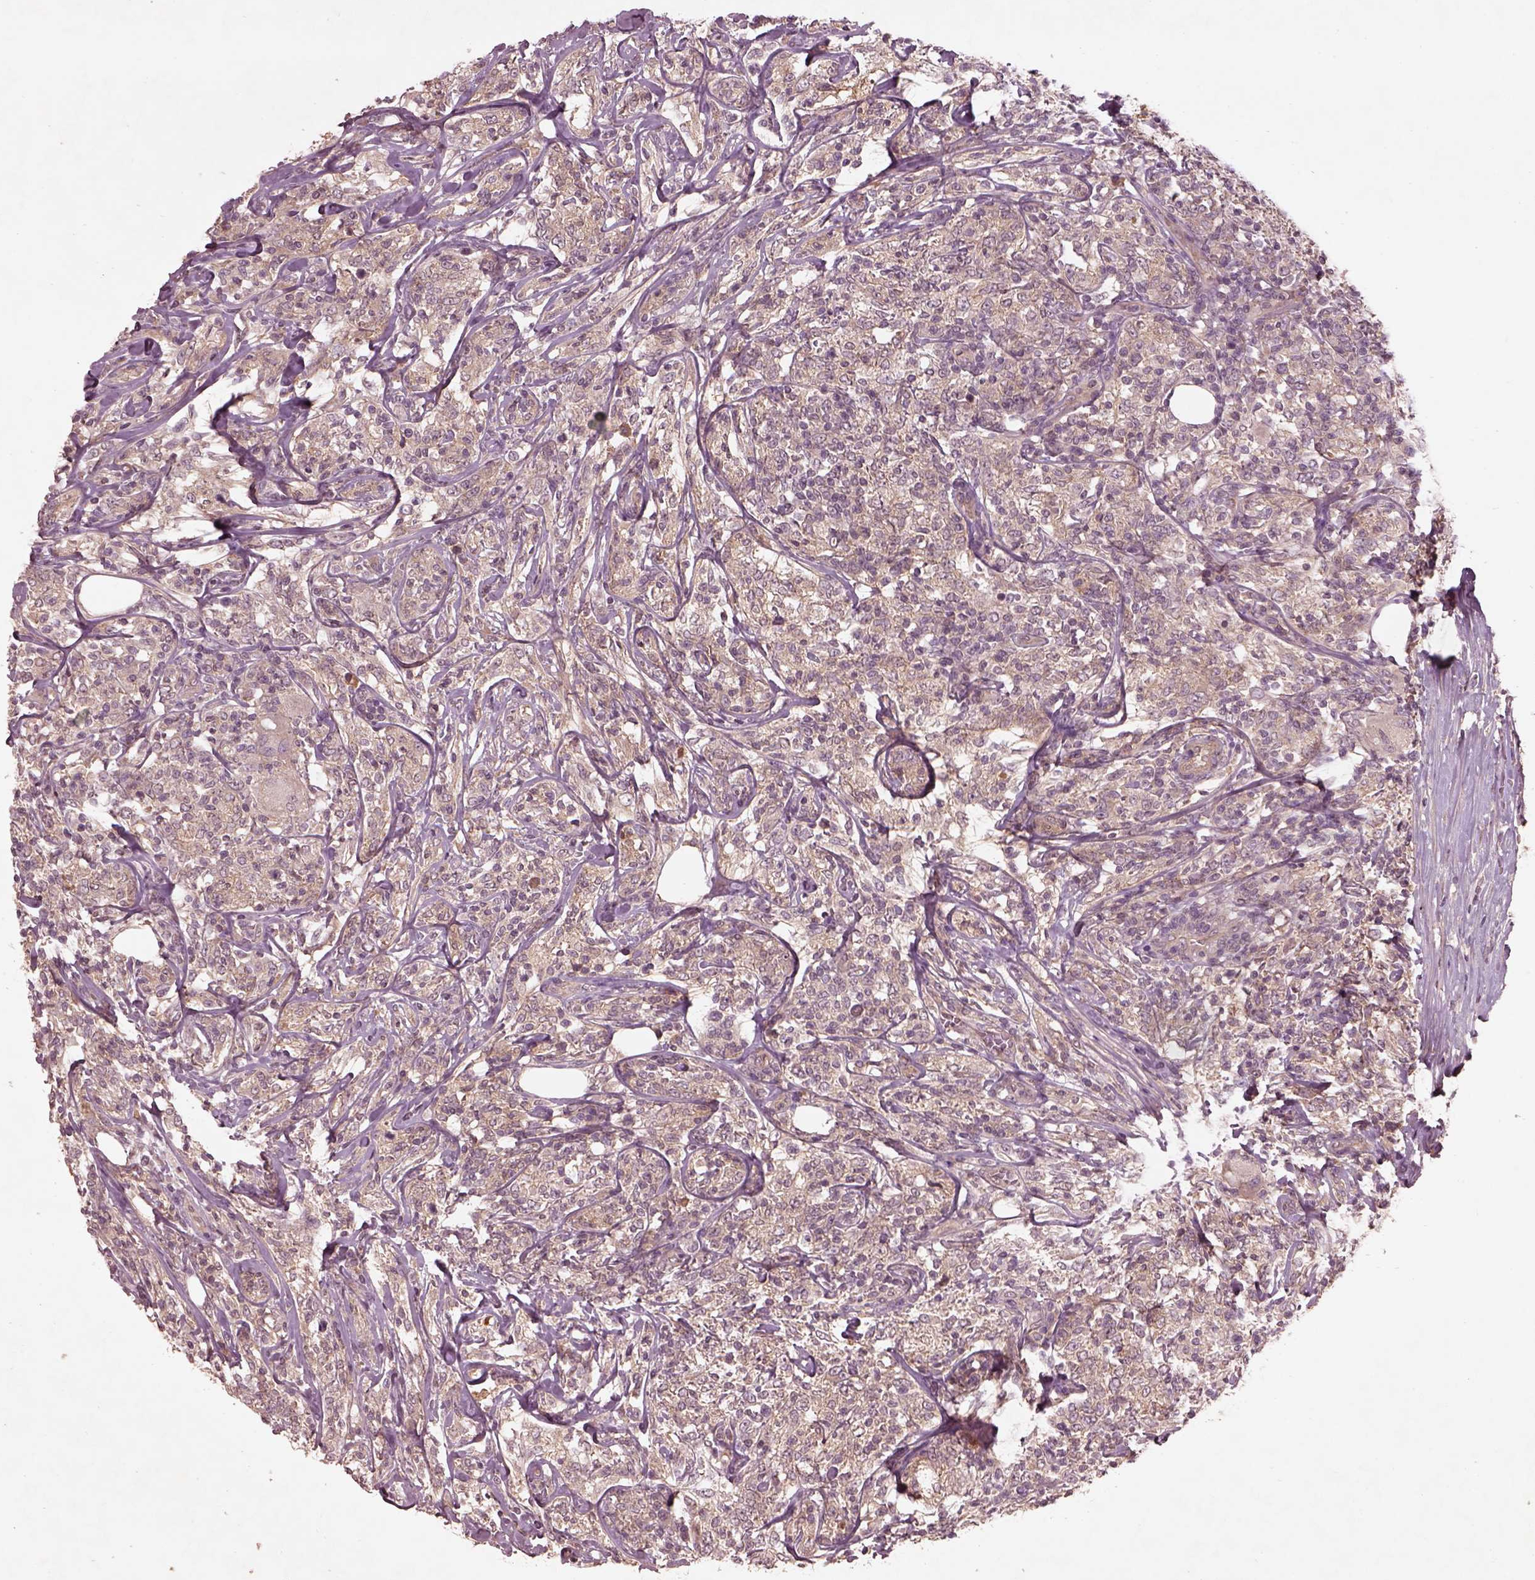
{"staining": {"intensity": "weak", "quantity": ">75%", "location": "cytoplasmic/membranous"}, "tissue": "lymphoma", "cell_type": "Tumor cells", "image_type": "cancer", "snomed": [{"axis": "morphology", "description": "Malignant lymphoma, non-Hodgkin's type, High grade"}, {"axis": "topography", "description": "Lymph node"}], "caption": "Human lymphoma stained with a protein marker reveals weak staining in tumor cells.", "gene": "FAM234A", "patient": {"sex": "female", "age": 84}}